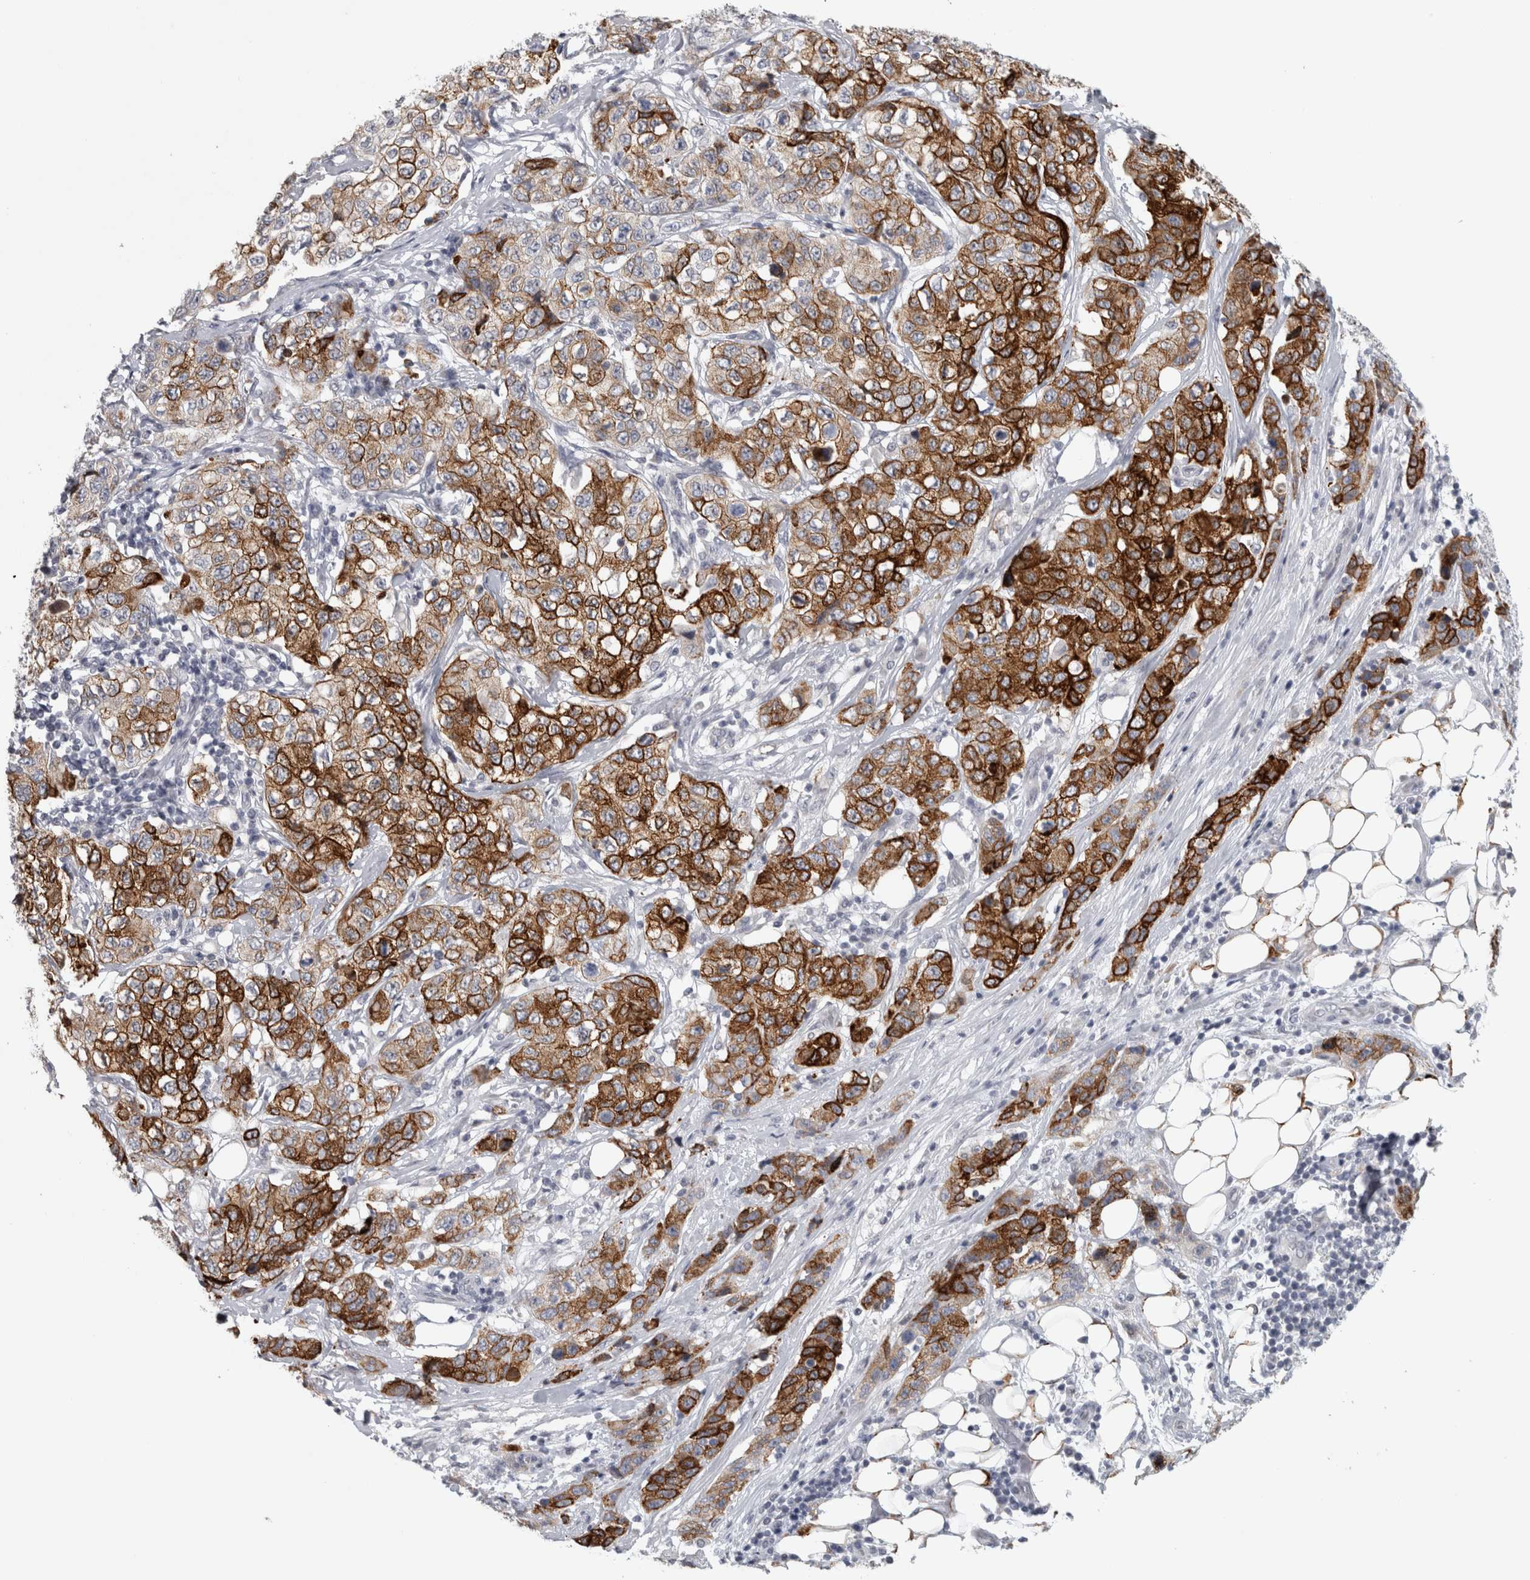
{"staining": {"intensity": "strong", "quantity": ">75%", "location": "cytoplasmic/membranous"}, "tissue": "stomach cancer", "cell_type": "Tumor cells", "image_type": "cancer", "snomed": [{"axis": "morphology", "description": "Adenocarcinoma, NOS"}, {"axis": "topography", "description": "Stomach"}], "caption": "IHC photomicrograph of human adenocarcinoma (stomach) stained for a protein (brown), which exhibits high levels of strong cytoplasmic/membranous staining in approximately >75% of tumor cells.", "gene": "PTPRN2", "patient": {"sex": "male", "age": 48}}